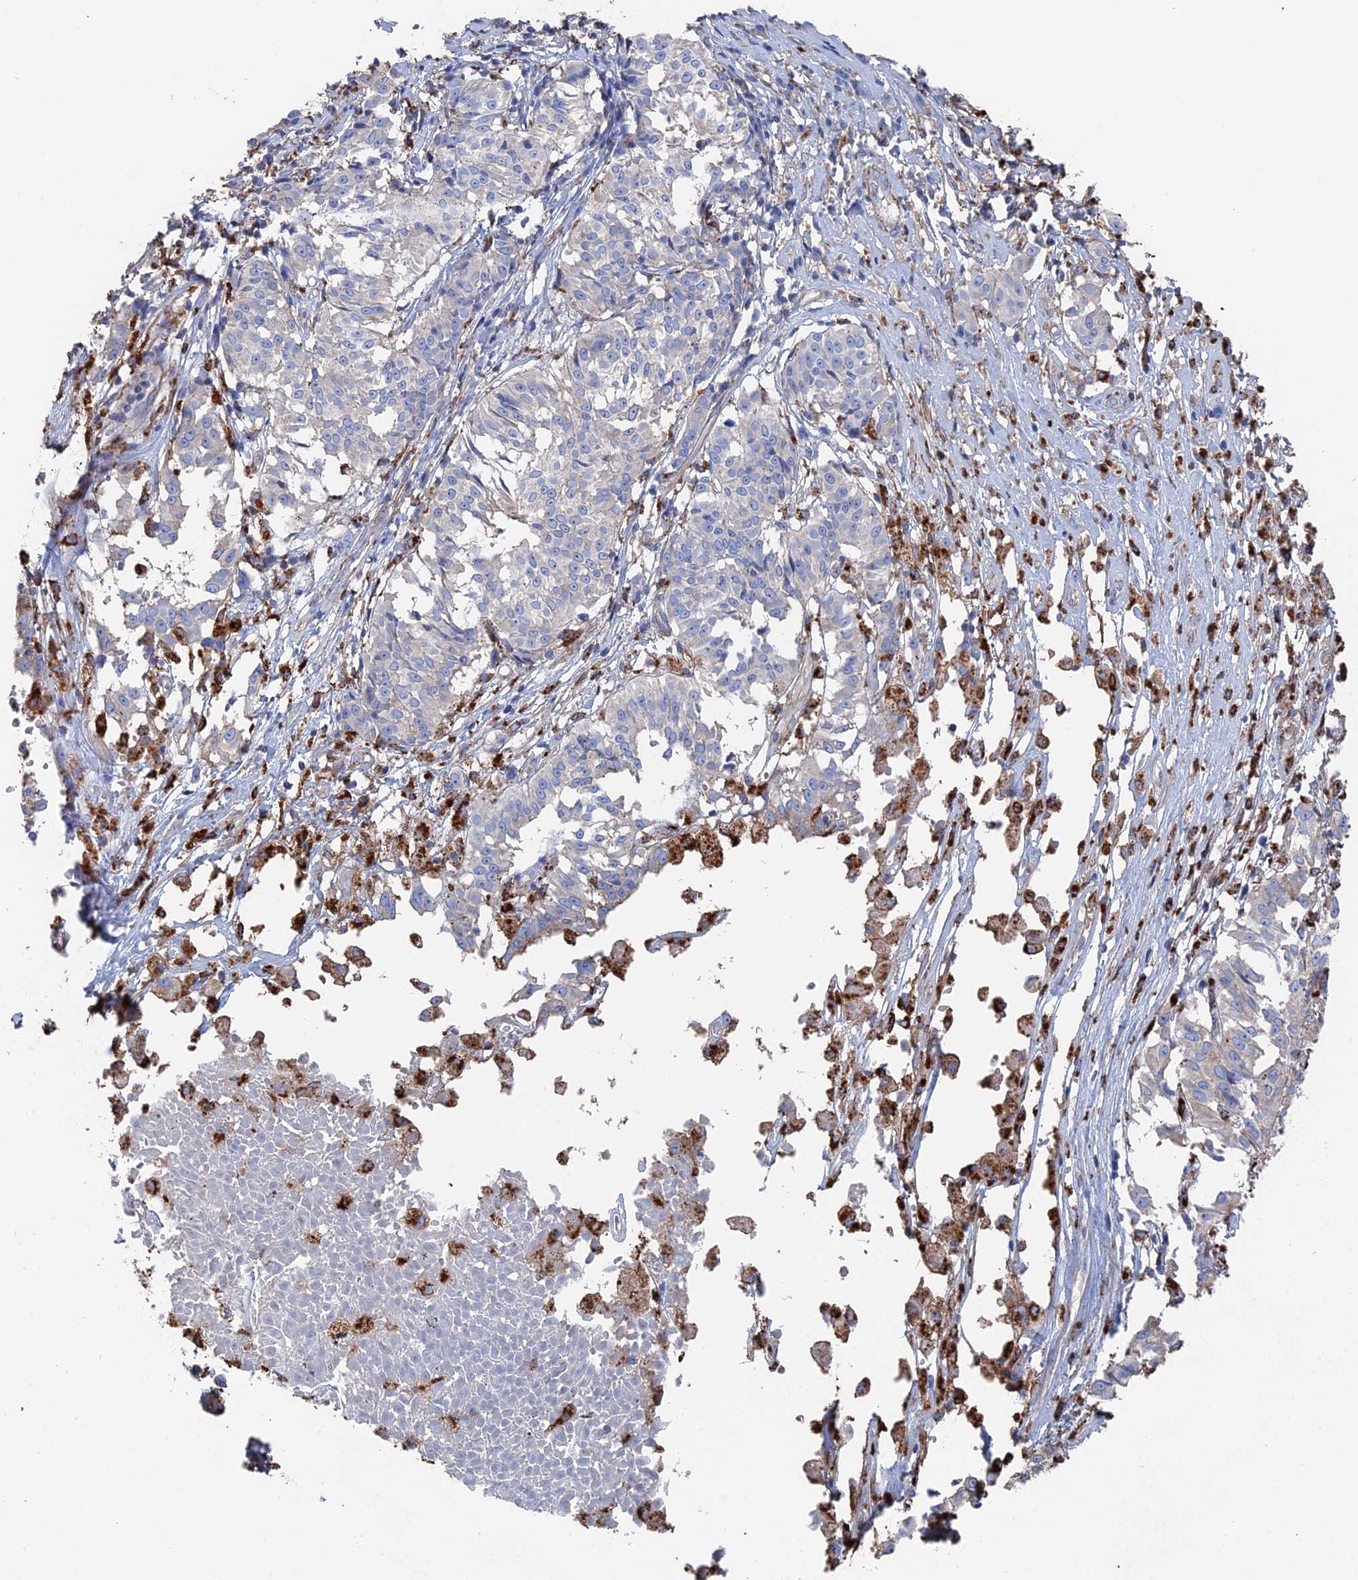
{"staining": {"intensity": "negative", "quantity": "none", "location": "none"}, "tissue": "melanoma", "cell_type": "Tumor cells", "image_type": "cancer", "snomed": [{"axis": "morphology", "description": "Malignant melanoma, NOS"}, {"axis": "topography", "description": "Skin"}], "caption": "Immunohistochemical staining of human melanoma exhibits no significant staining in tumor cells. (DAB immunohistochemistry (IHC), high magnification).", "gene": "STRA6", "patient": {"sex": "female", "age": 72}}